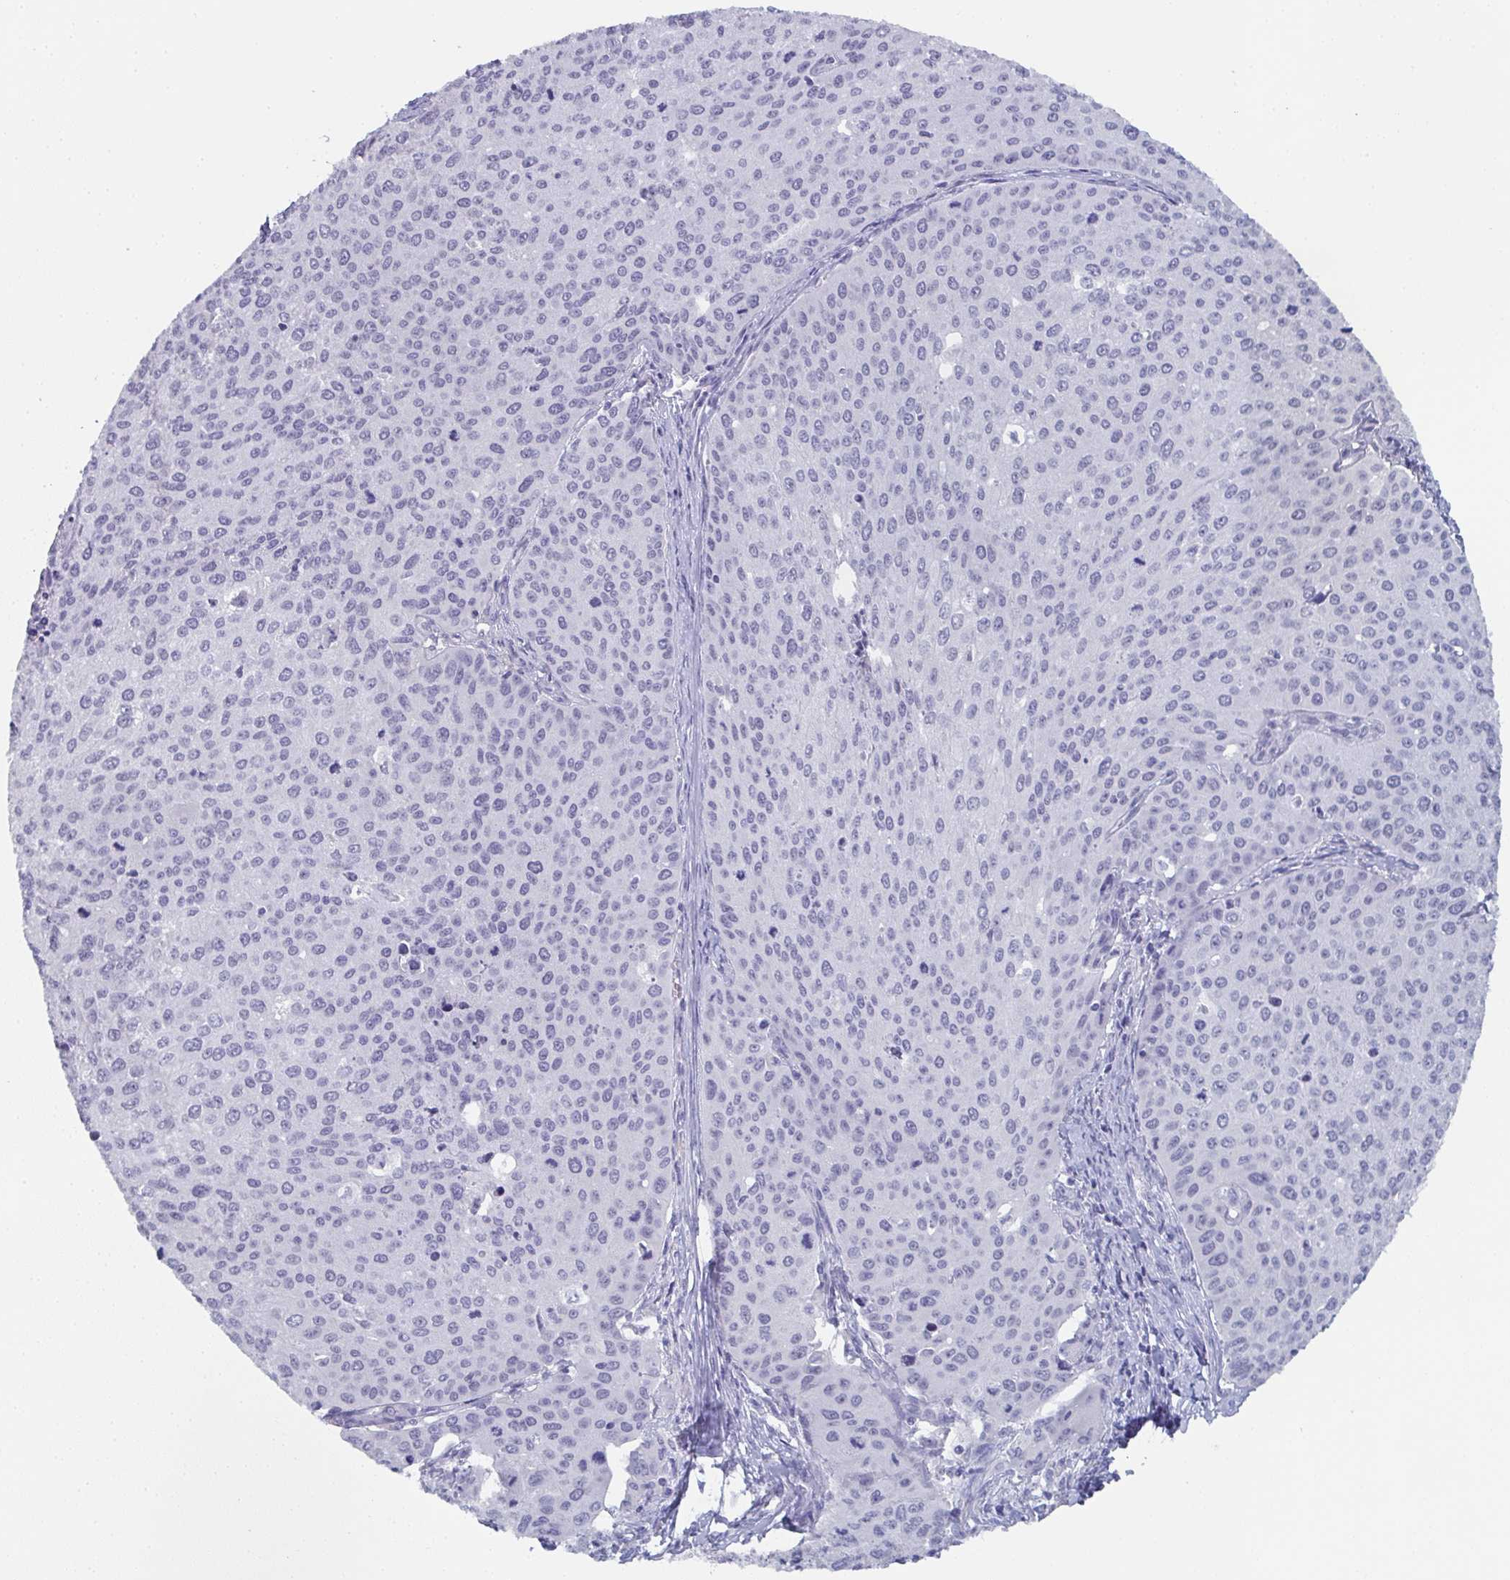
{"staining": {"intensity": "negative", "quantity": "none", "location": "none"}, "tissue": "cervical cancer", "cell_type": "Tumor cells", "image_type": "cancer", "snomed": [{"axis": "morphology", "description": "Squamous cell carcinoma, NOS"}, {"axis": "topography", "description": "Cervix"}], "caption": "Immunohistochemical staining of human cervical cancer (squamous cell carcinoma) shows no significant expression in tumor cells. (DAB (3,3'-diaminobenzidine) IHC visualized using brightfield microscopy, high magnification).", "gene": "DYDC2", "patient": {"sex": "female", "age": 38}}